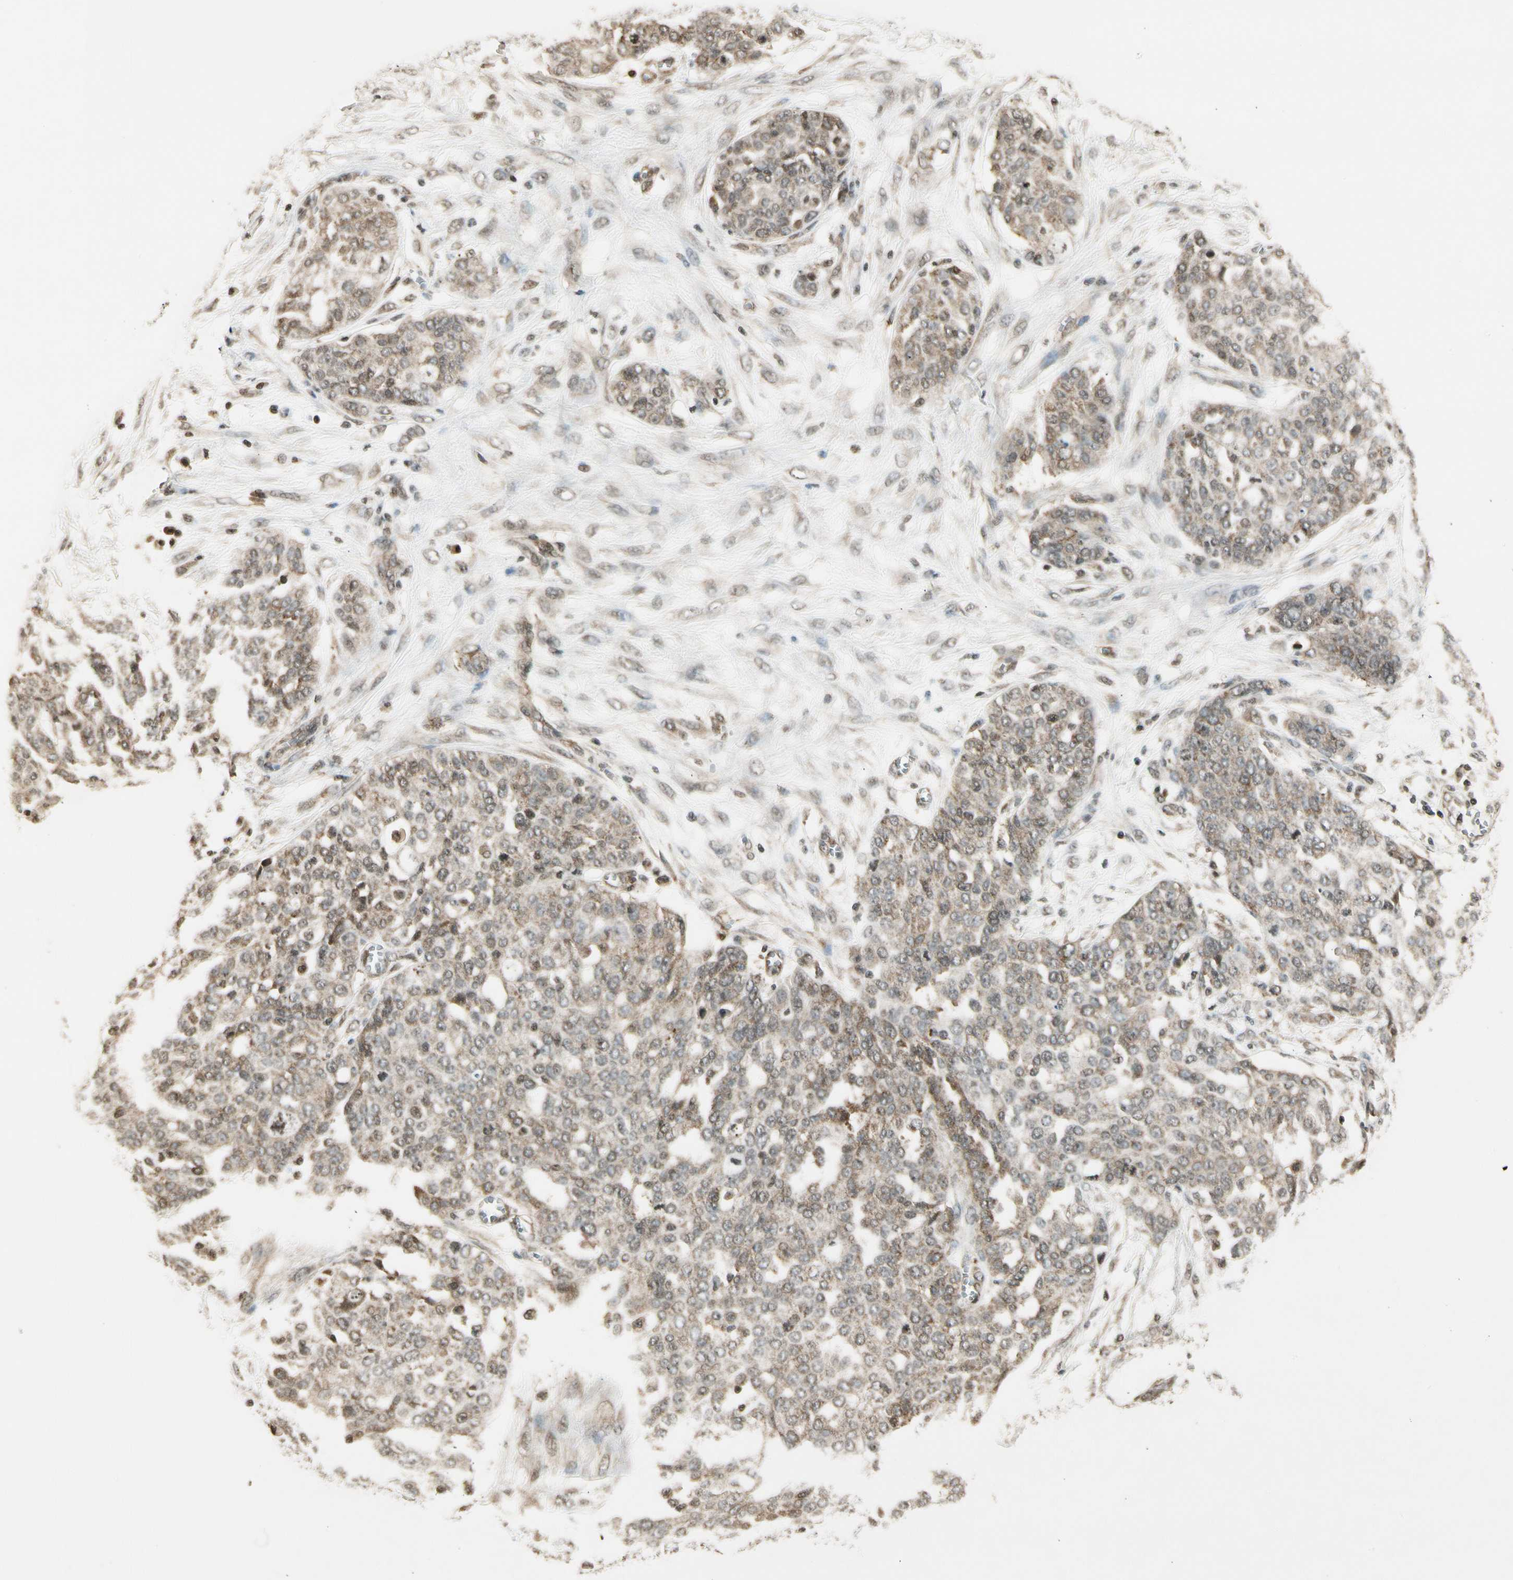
{"staining": {"intensity": "weak", "quantity": "25%-75%", "location": "cytoplasmic/membranous"}, "tissue": "ovarian cancer", "cell_type": "Tumor cells", "image_type": "cancer", "snomed": [{"axis": "morphology", "description": "Cystadenocarcinoma, serous, NOS"}, {"axis": "topography", "description": "Soft tissue"}, {"axis": "topography", "description": "Ovary"}], "caption": "Ovarian cancer tissue shows weak cytoplasmic/membranous expression in approximately 25%-75% of tumor cells, visualized by immunohistochemistry.", "gene": "SMN2", "patient": {"sex": "female", "age": 57}}